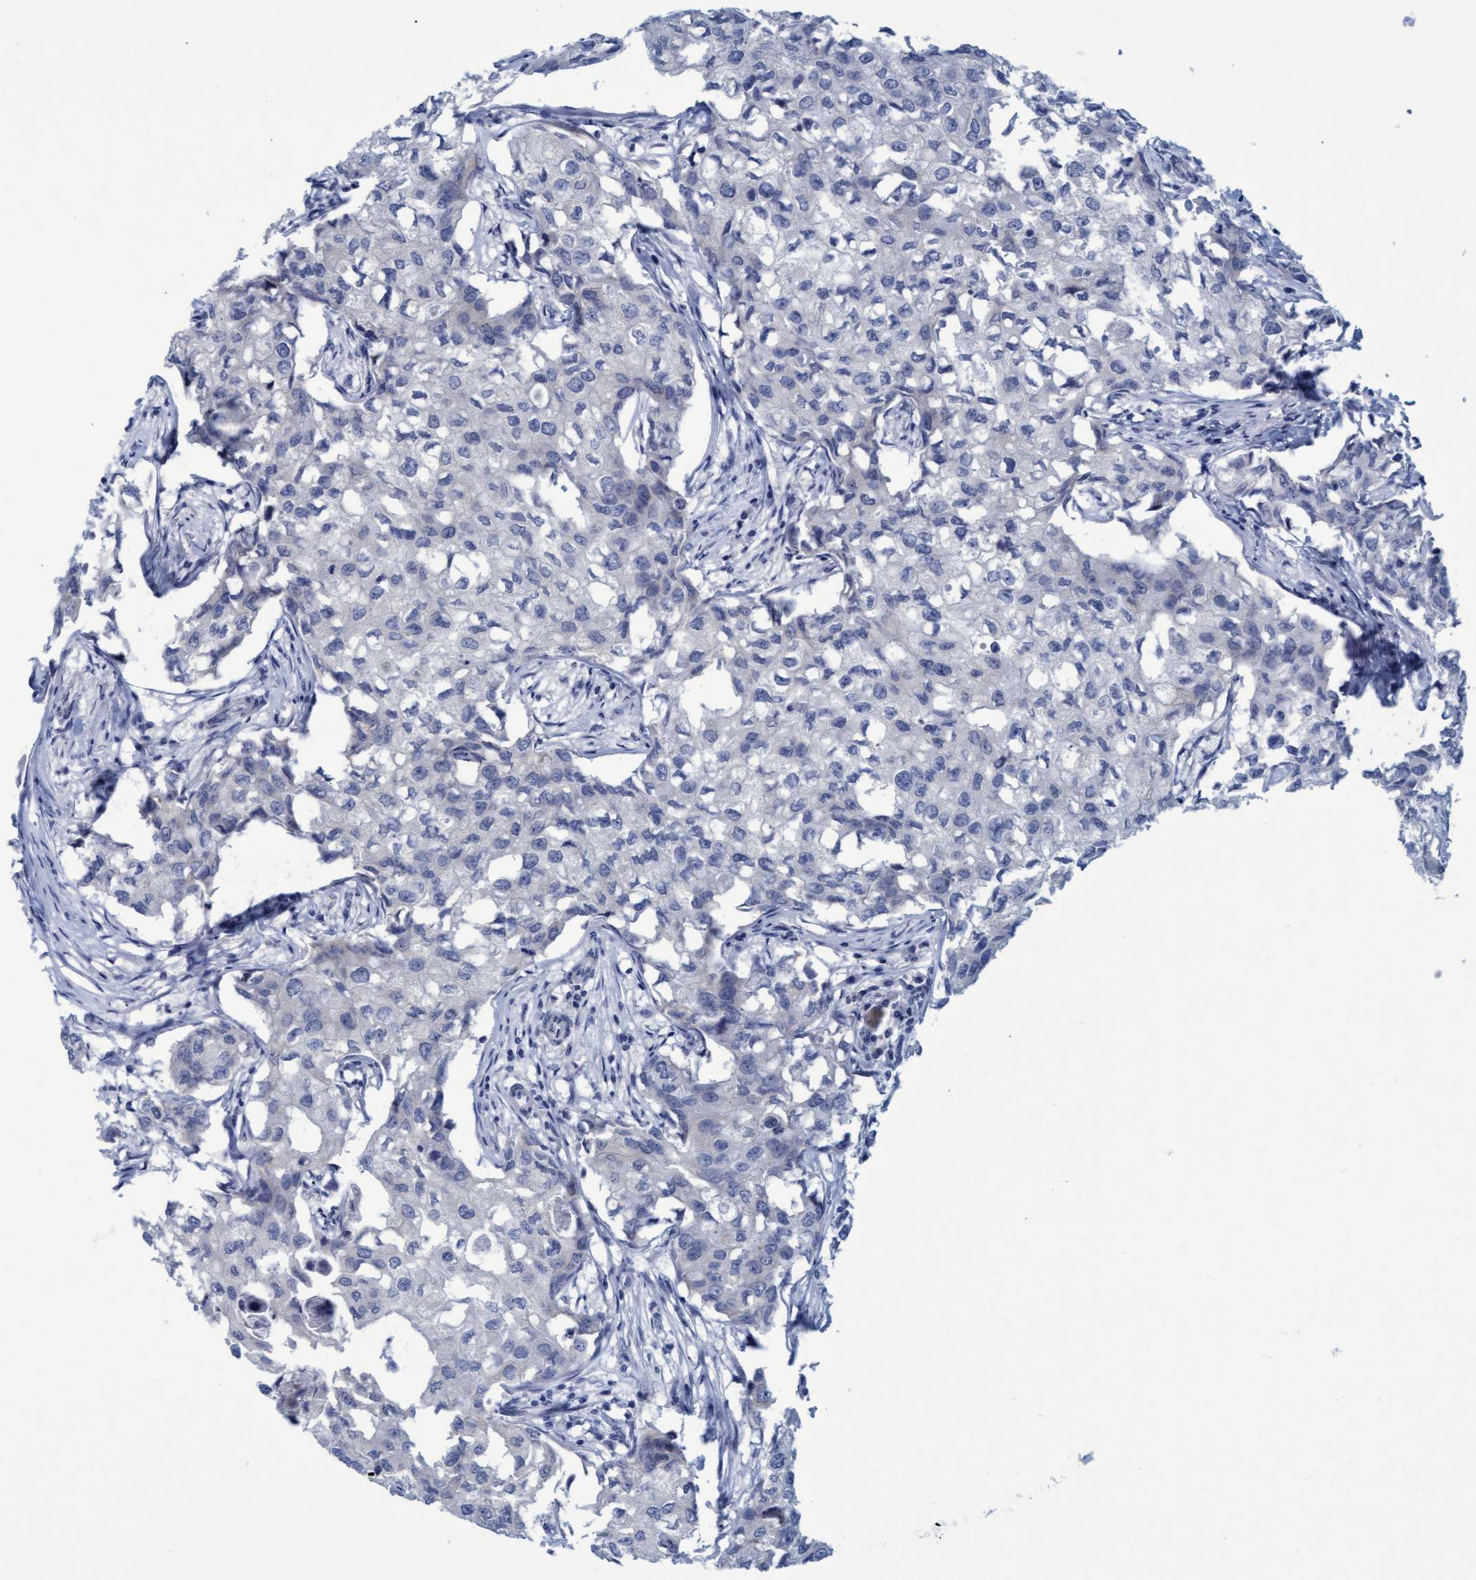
{"staining": {"intensity": "negative", "quantity": "none", "location": "none"}, "tissue": "breast cancer", "cell_type": "Tumor cells", "image_type": "cancer", "snomed": [{"axis": "morphology", "description": "Duct carcinoma"}, {"axis": "topography", "description": "Breast"}], "caption": "Micrograph shows no significant protein positivity in tumor cells of breast cancer (invasive ductal carcinoma).", "gene": "SSTR3", "patient": {"sex": "female", "age": 27}}